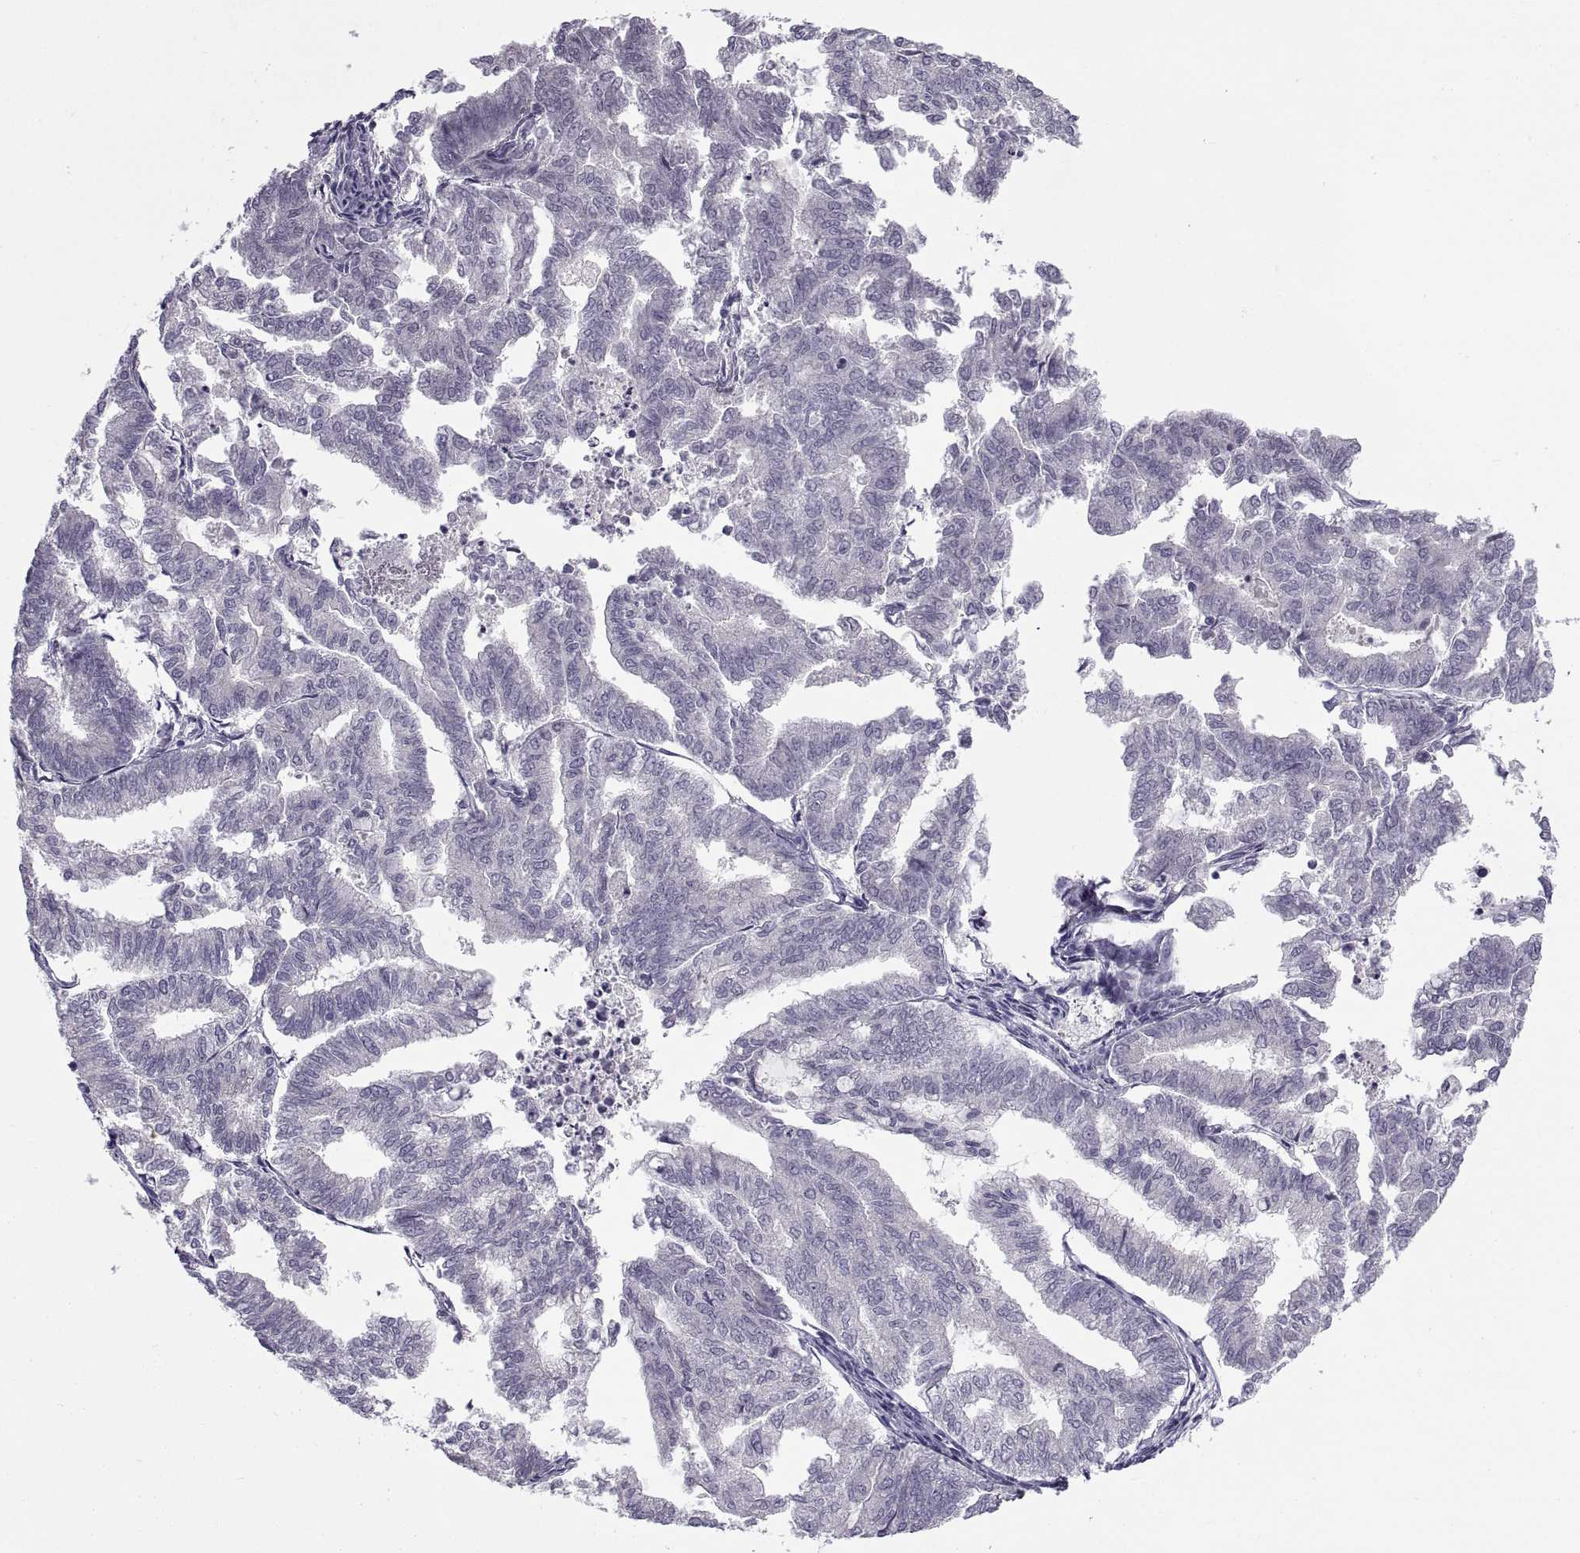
{"staining": {"intensity": "negative", "quantity": "none", "location": "none"}, "tissue": "endometrial cancer", "cell_type": "Tumor cells", "image_type": "cancer", "snomed": [{"axis": "morphology", "description": "Adenocarcinoma, NOS"}, {"axis": "topography", "description": "Endometrium"}], "caption": "Tumor cells show no significant positivity in endometrial adenocarcinoma. The staining is performed using DAB brown chromogen with nuclei counter-stained in using hematoxylin.", "gene": "BSPH1", "patient": {"sex": "female", "age": 79}}